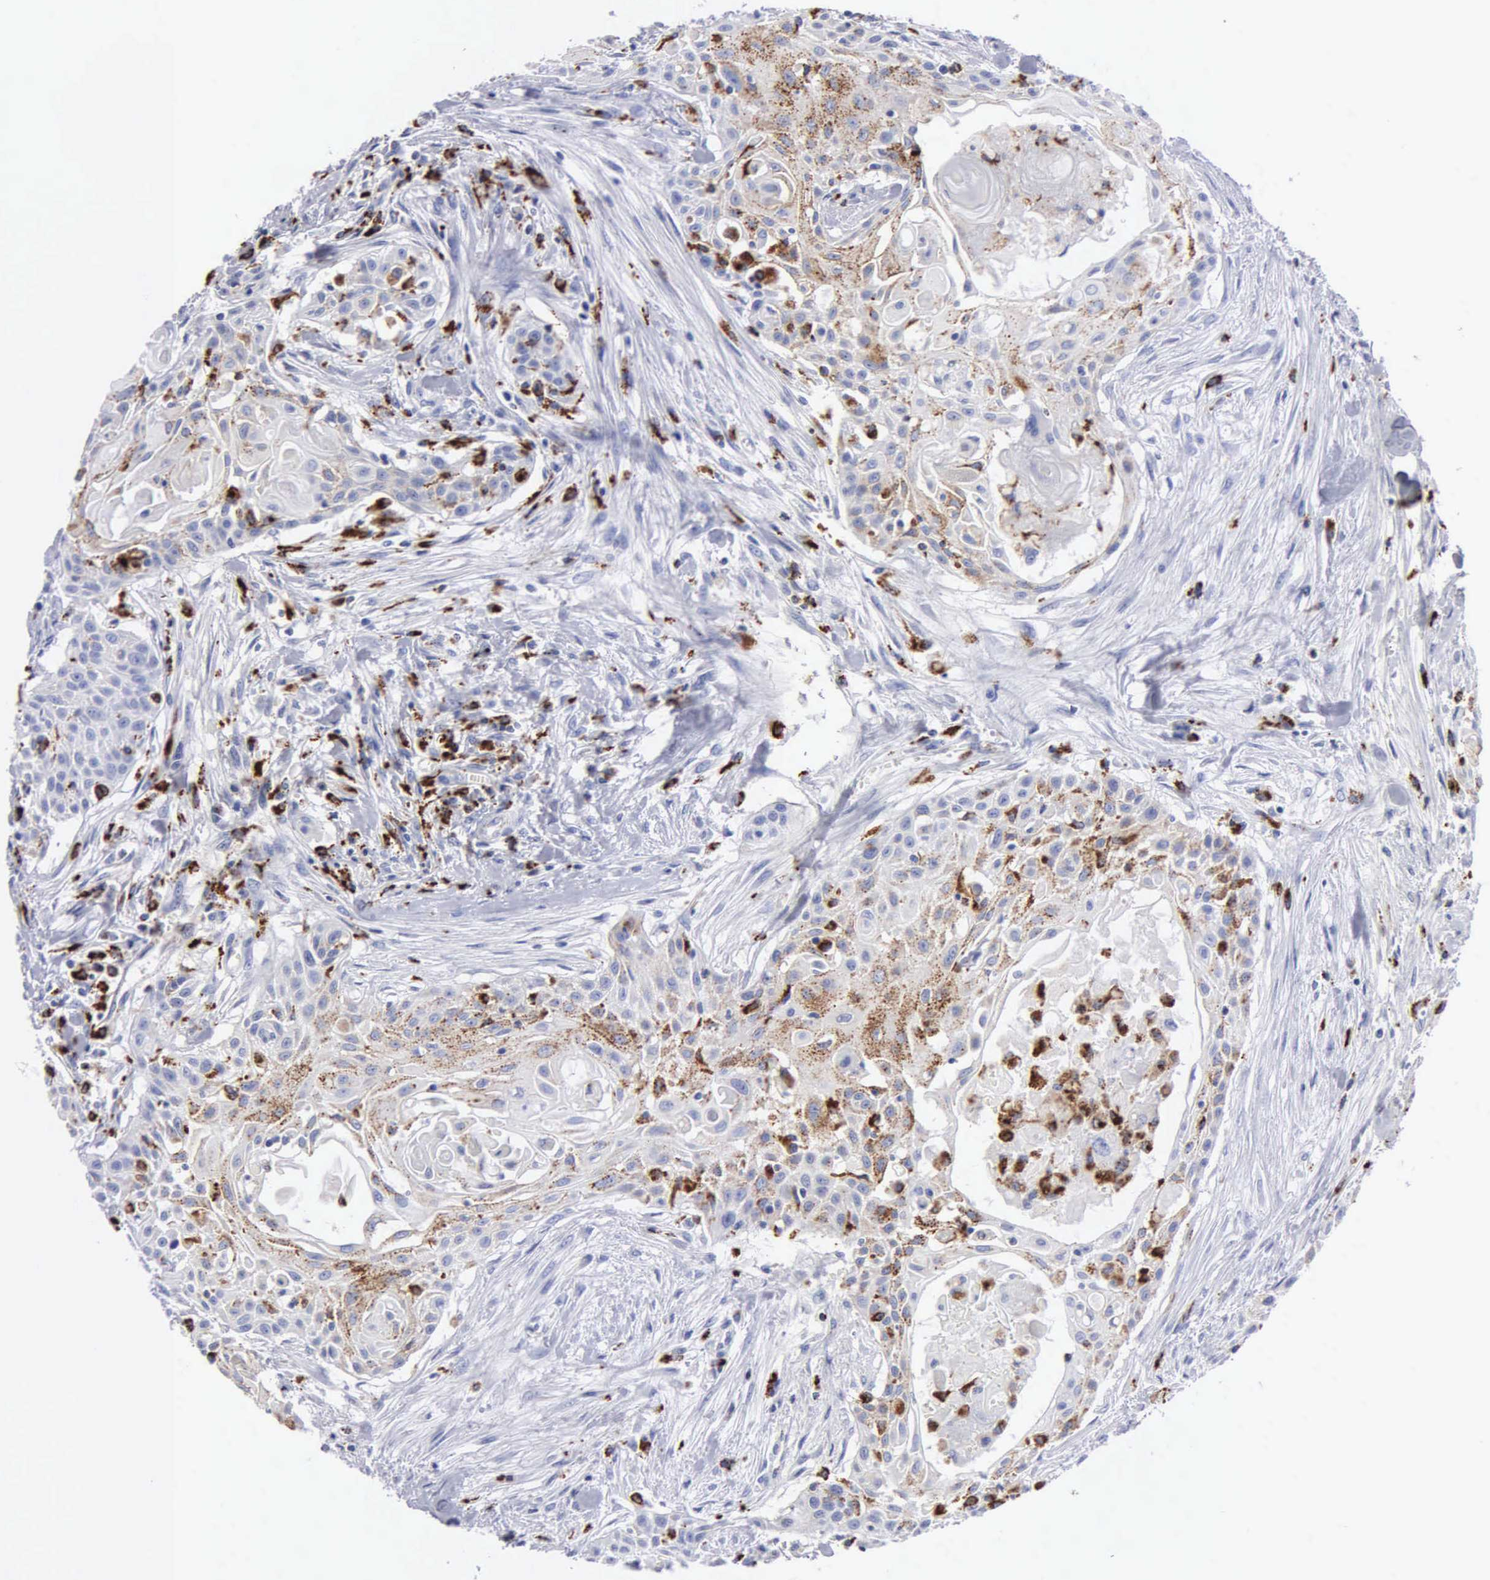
{"staining": {"intensity": "moderate", "quantity": "25%-75%", "location": "cytoplasmic/membranous"}, "tissue": "head and neck cancer", "cell_type": "Tumor cells", "image_type": "cancer", "snomed": [{"axis": "morphology", "description": "Squamous cell carcinoma, NOS"}, {"axis": "morphology", "description": "Squamous cell carcinoma, metastatic, NOS"}, {"axis": "topography", "description": "Lymph node"}, {"axis": "topography", "description": "Salivary gland"}, {"axis": "topography", "description": "Head-Neck"}], "caption": "Immunohistochemical staining of head and neck cancer demonstrates moderate cytoplasmic/membranous protein staining in about 25%-75% of tumor cells. (DAB IHC, brown staining for protein, blue staining for nuclei).", "gene": "CTSH", "patient": {"sex": "female", "age": 74}}